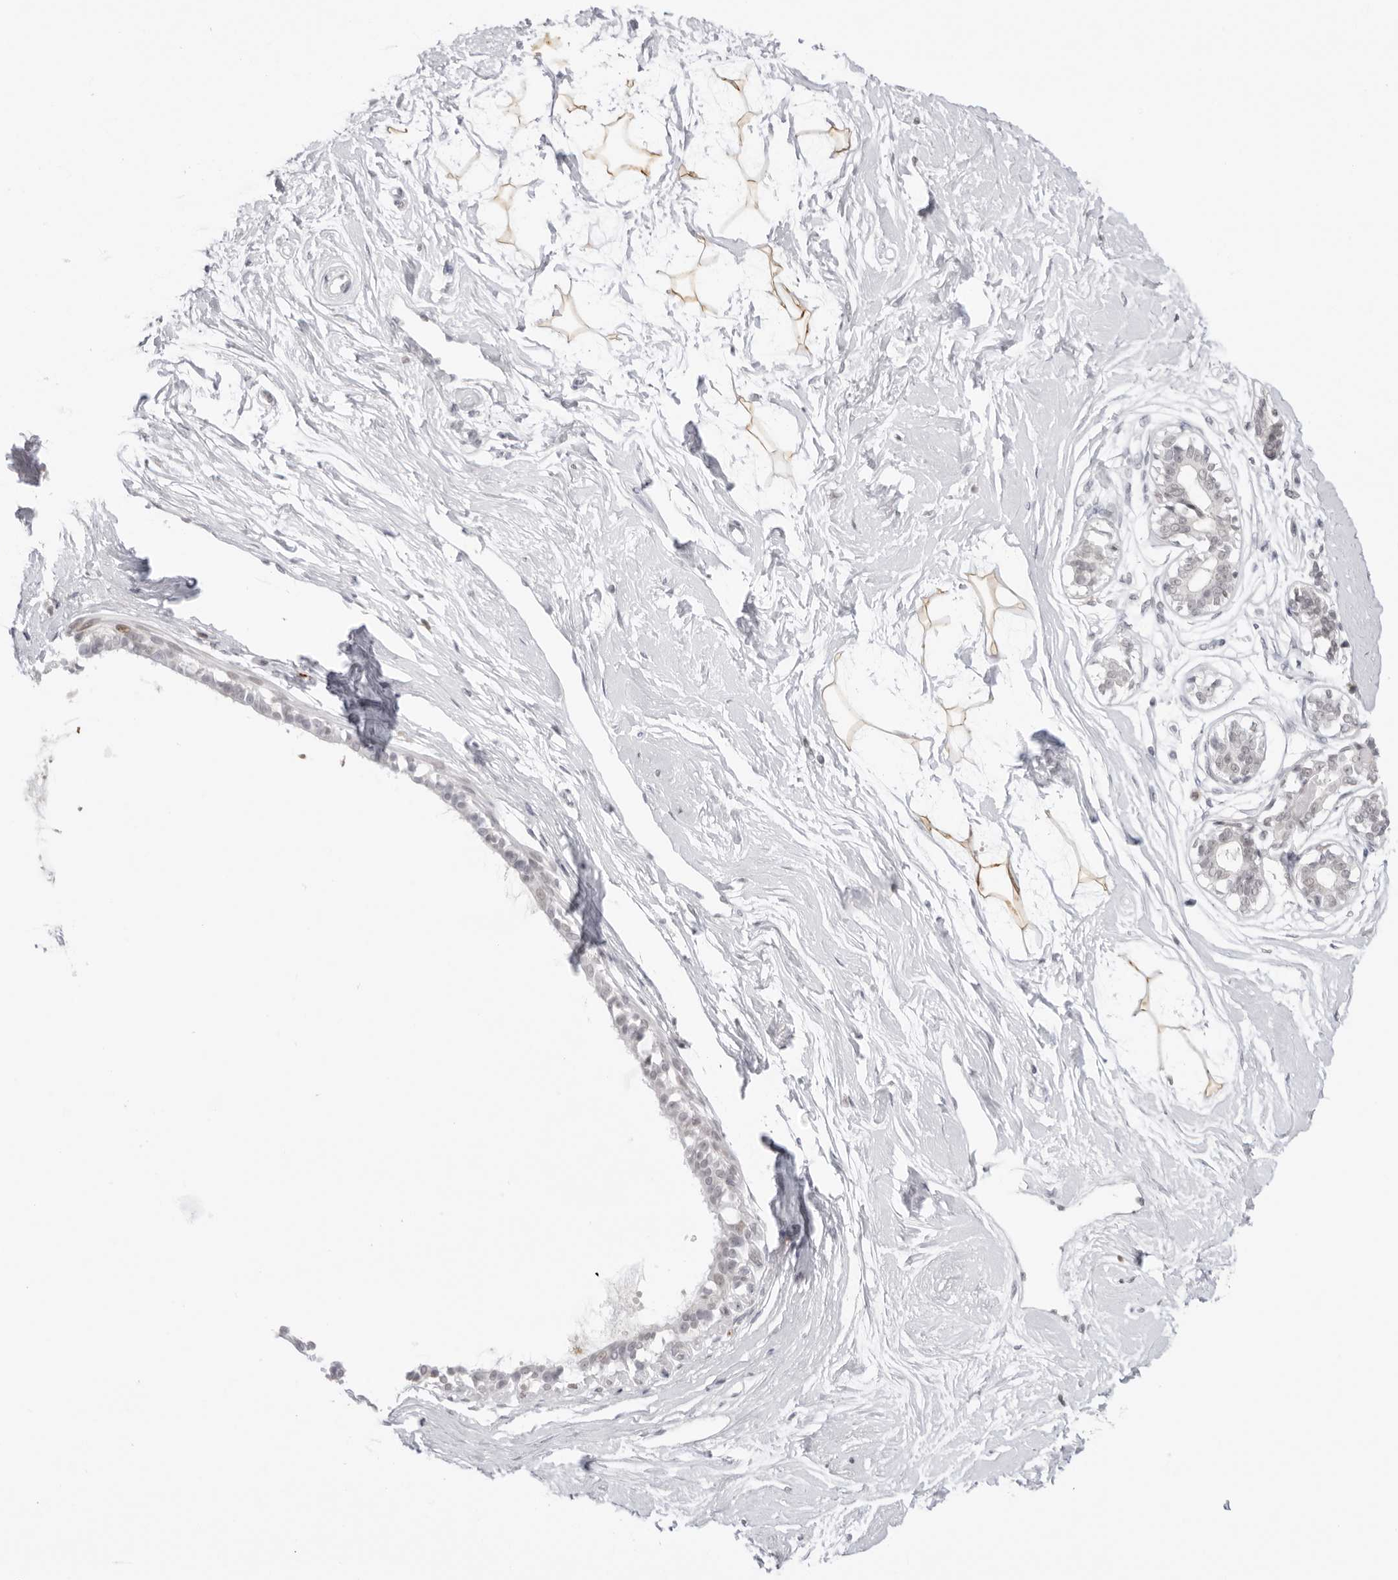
{"staining": {"intensity": "moderate", "quantity": "<25%", "location": "cytoplasmic/membranous"}, "tissue": "breast", "cell_type": "Adipocytes", "image_type": "normal", "snomed": [{"axis": "morphology", "description": "Normal tissue, NOS"}, {"axis": "topography", "description": "Breast"}], "caption": "High-magnification brightfield microscopy of benign breast stained with DAB (3,3'-diaminobenzidine) (brown) and counterstained with hematoxylin (blue). adipocytes exhibit moderate cytoplasmic/membranous expression is identified in approximately<25% of cells.", "gene": "RNF146", "patient": {"sex": "female", "age": 45}}